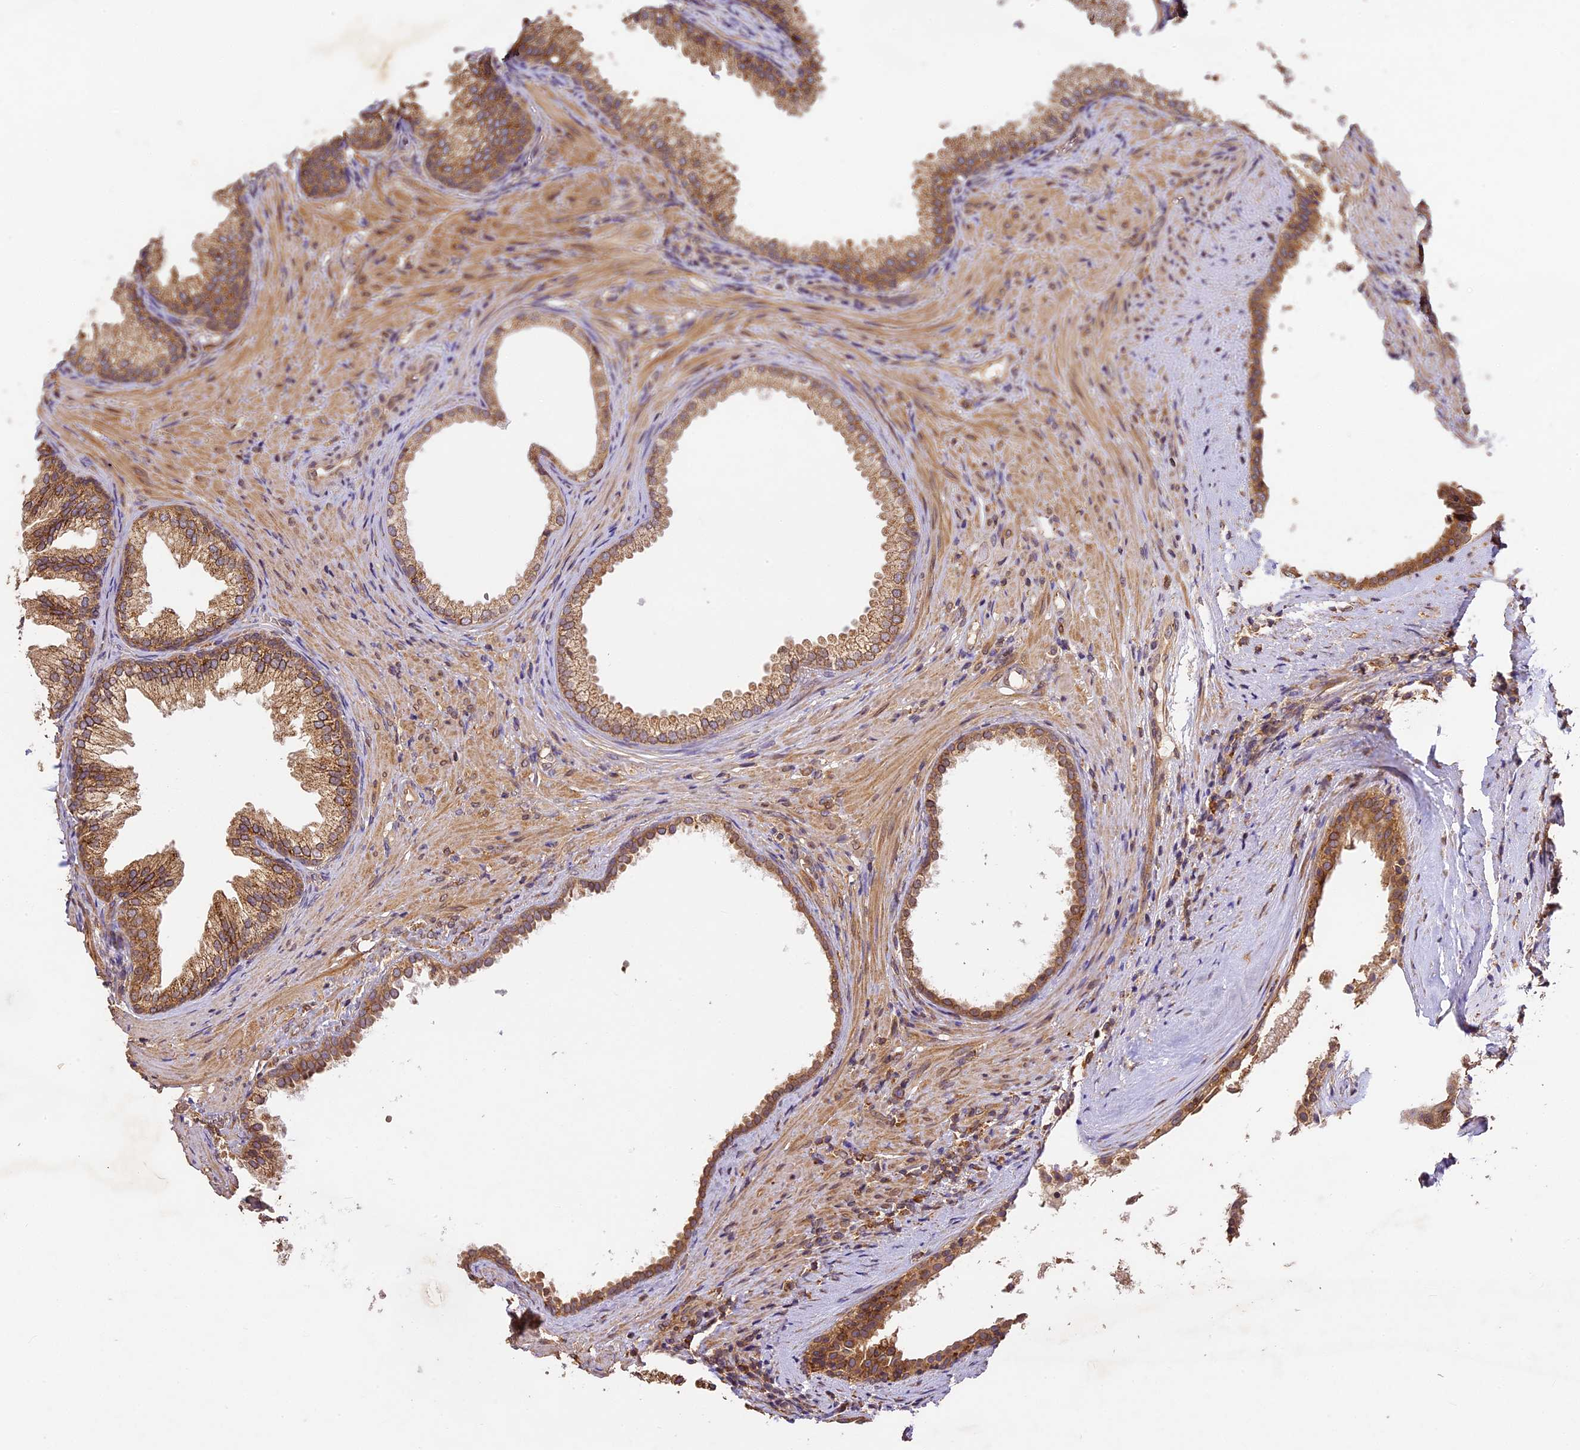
{"staining": {"intensity": "moderate", "quantity": ">75%", "location": "cytoplasmic/membranous"}, "tissue": "prostate", "cell_type": "Glandular cells", "image_type": "normal", "snomed": [{"axis": "morphology", "description": "Normal tissue, NOS"}, {"axis": "topography", "description": "Prostate"}], "caption": "A brown stain highlights moderate cytoplasmic/membranous positivity of a protein in glandular cells of benign human prostate.", "gene": "BRAP", "patient": {"sex": "male", "age": 76}}